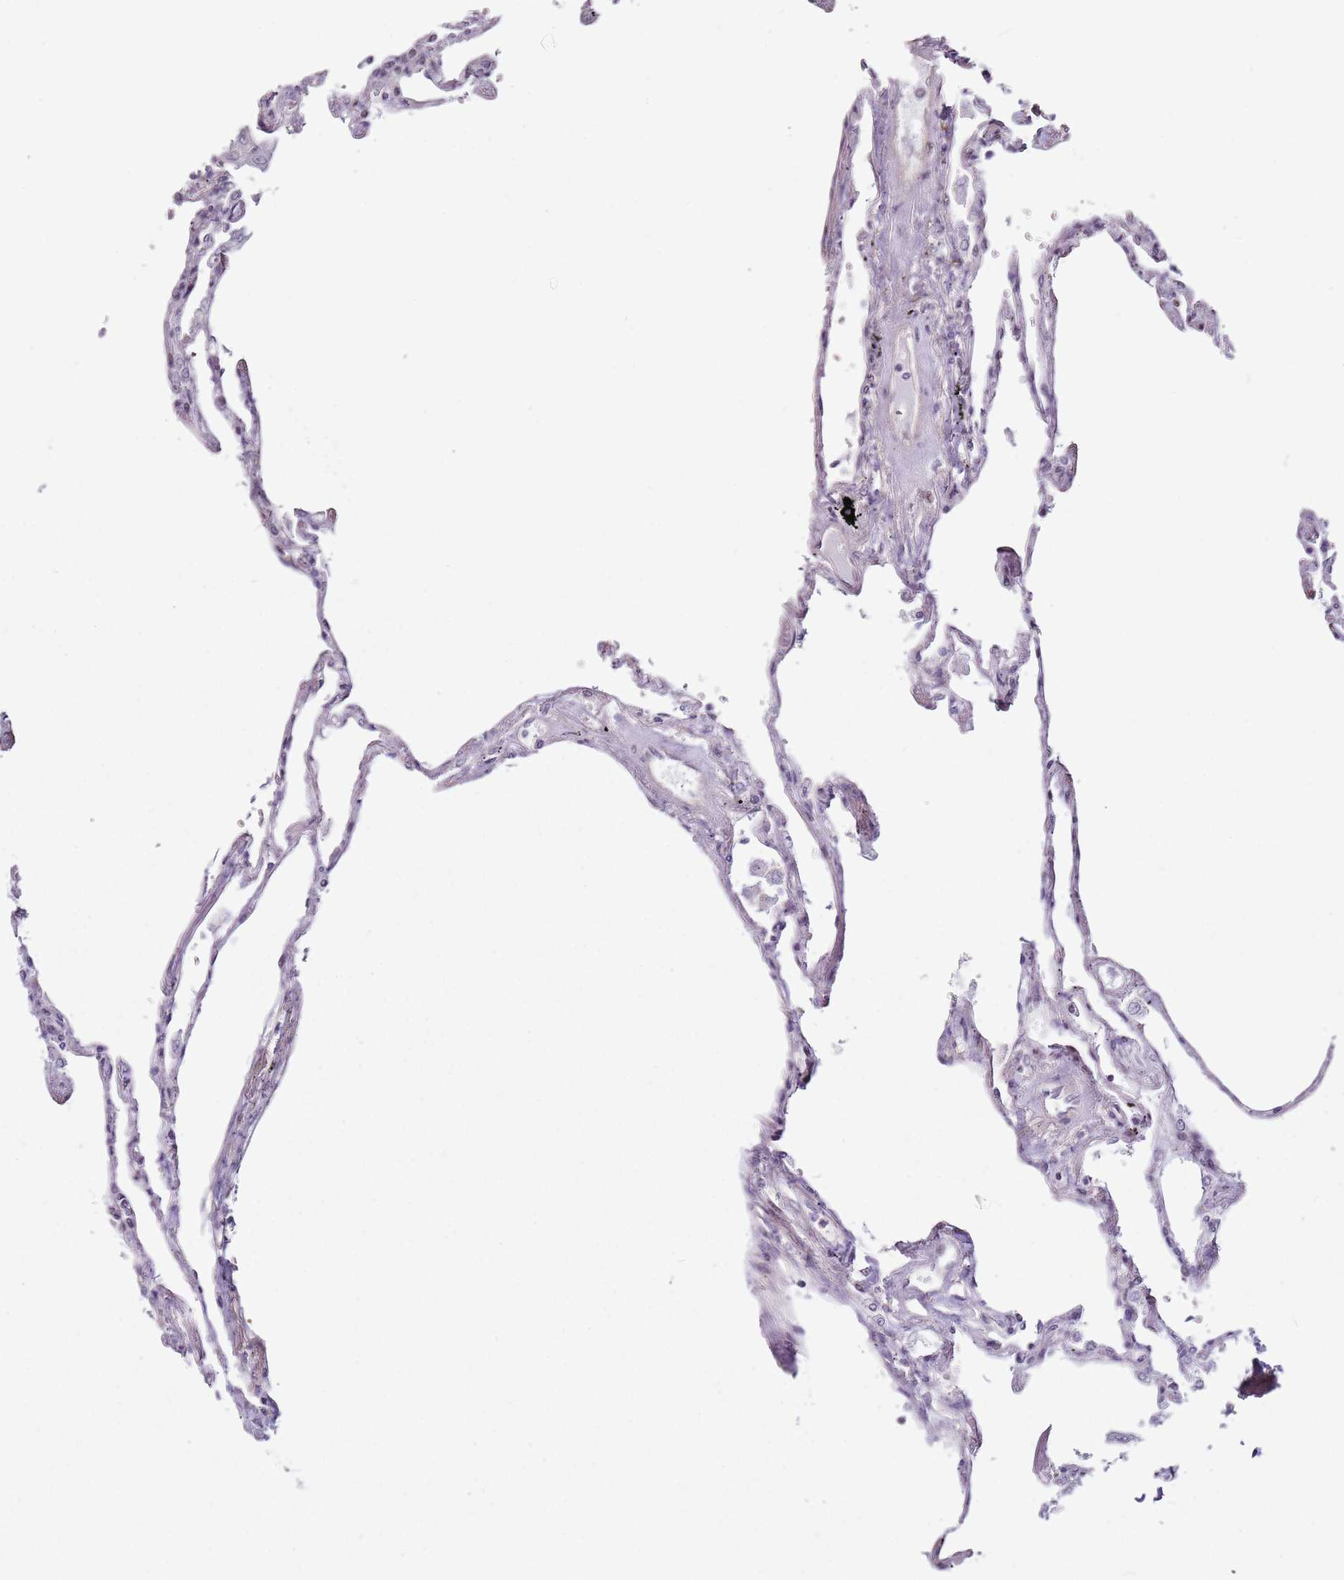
{"staining": {"intensity": "moderate", "quantity": "<25%", "location": "cytoplasmic/membranous,nuclear"}, "tissue": "lung", "cell_type": "Alveolar cells", "image_type": "normal", "snomed": [{"axis": "morphology", "description": "Normal tissue, NOS"}, {"axis": "topography", "description": "Lung"}], "caption": "Immunohistochemistry (DAB (3,3'-diaminobenzidine)) staining of unremarkable lung reveals moderate cytoplasmic/membranous,nuclear protein positivity in approximately <25% of alveolar cells. Using DAB (brown) and hematoxylin (blue) stains, captured at high magnification using brightfield microscopy.", "gene": "PSMD4", "patient": {"sex": "female", "age": 67}}